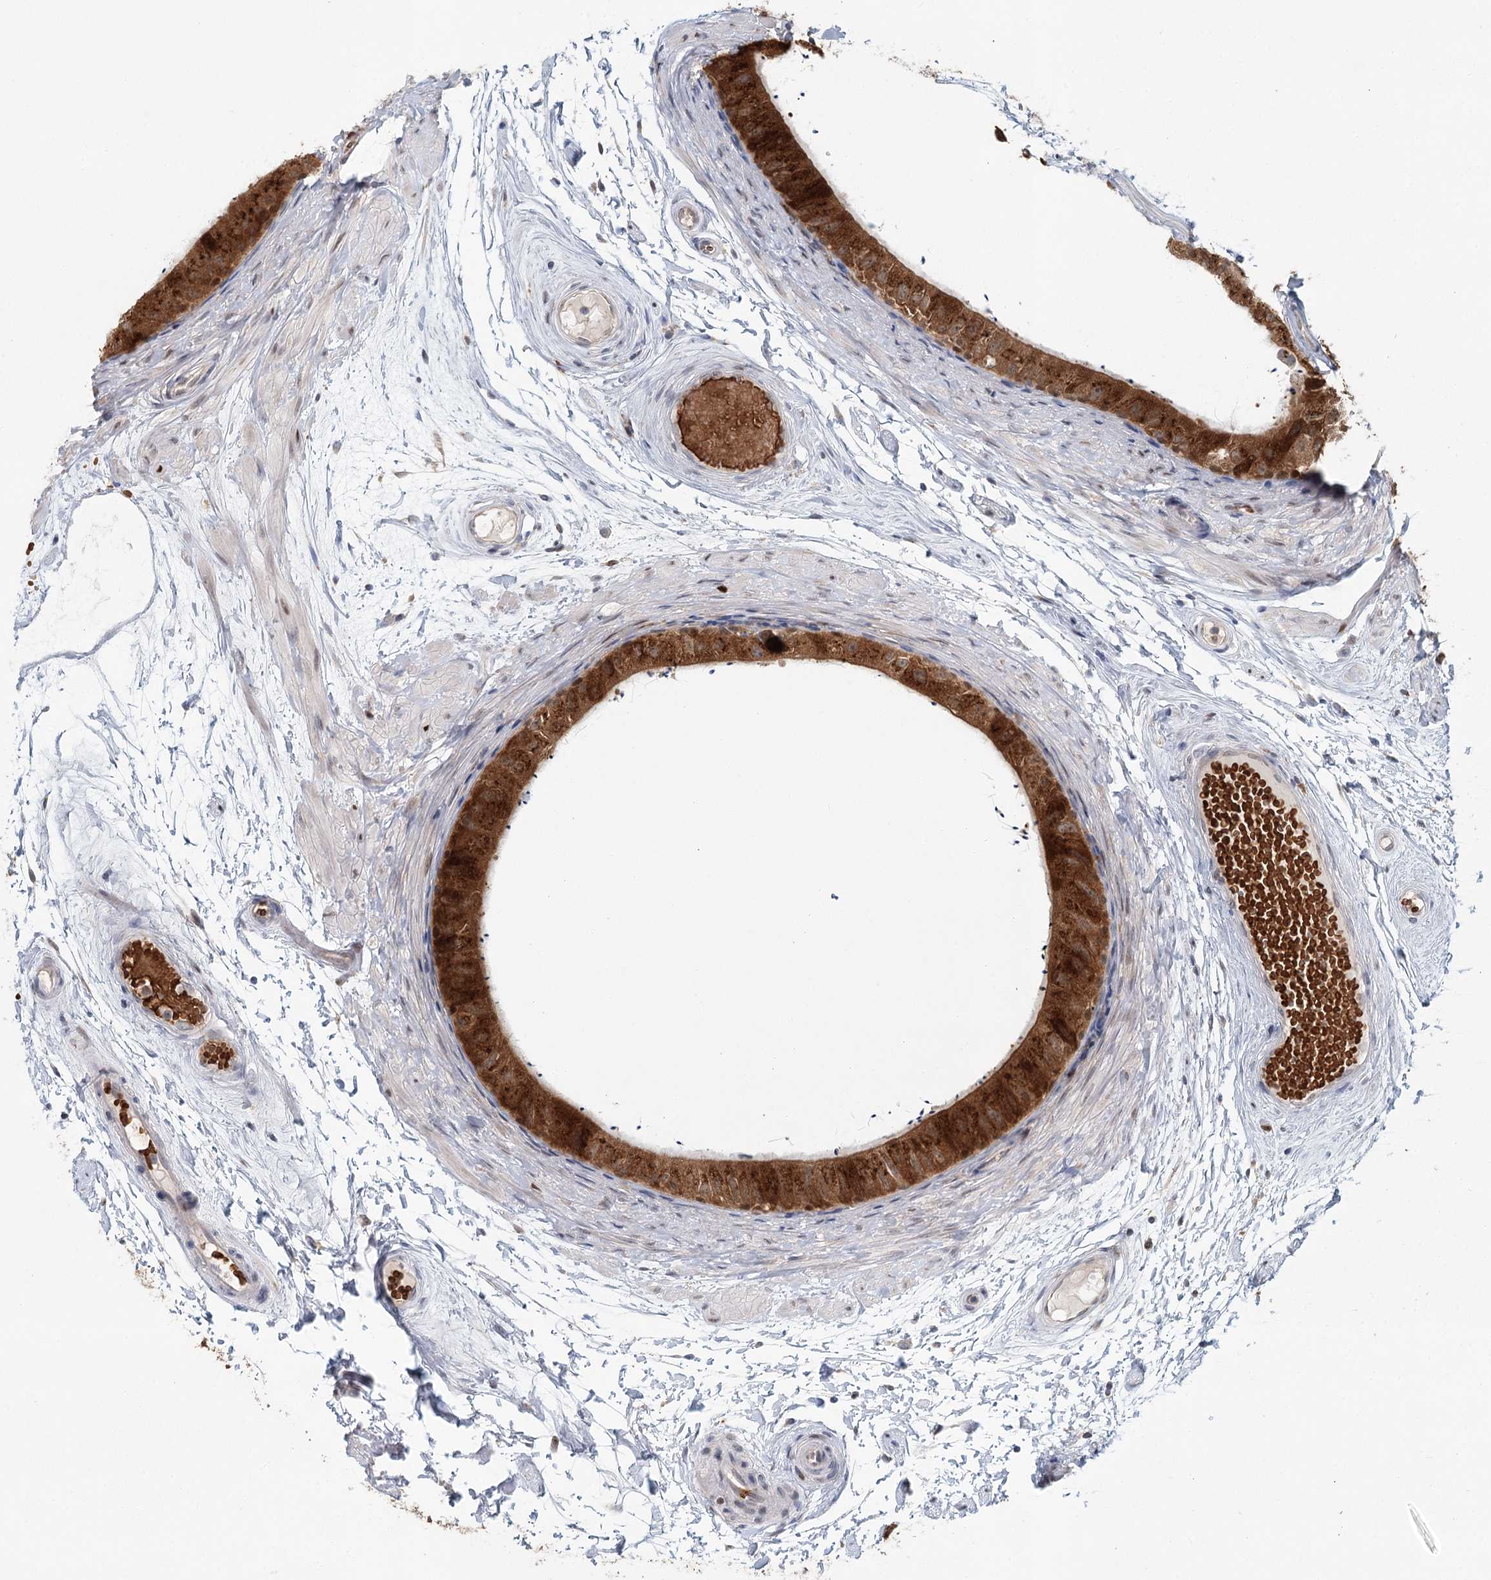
{"staining": {"intensity": "strong", "quantity": ">75%", "location": "cytoplasmic/membranous"}, "tissue": "epididymis", "cell_type": "Glandular cells", "image_type": "normal", "snomed": [{"axis": "morphology", "description": "Normal tissue, NOS"}, {"axis": "topography", "description": "Epididymis"}], "caption": "The photomicrograph exhibits immunohistochemical staining of unremarkable epididymis. There is strong cytoplasmic/membranous staining is identified in about >75% of glandular cells.", "gene": "ADK", "patient": {"sex": "male", "age": 50}}